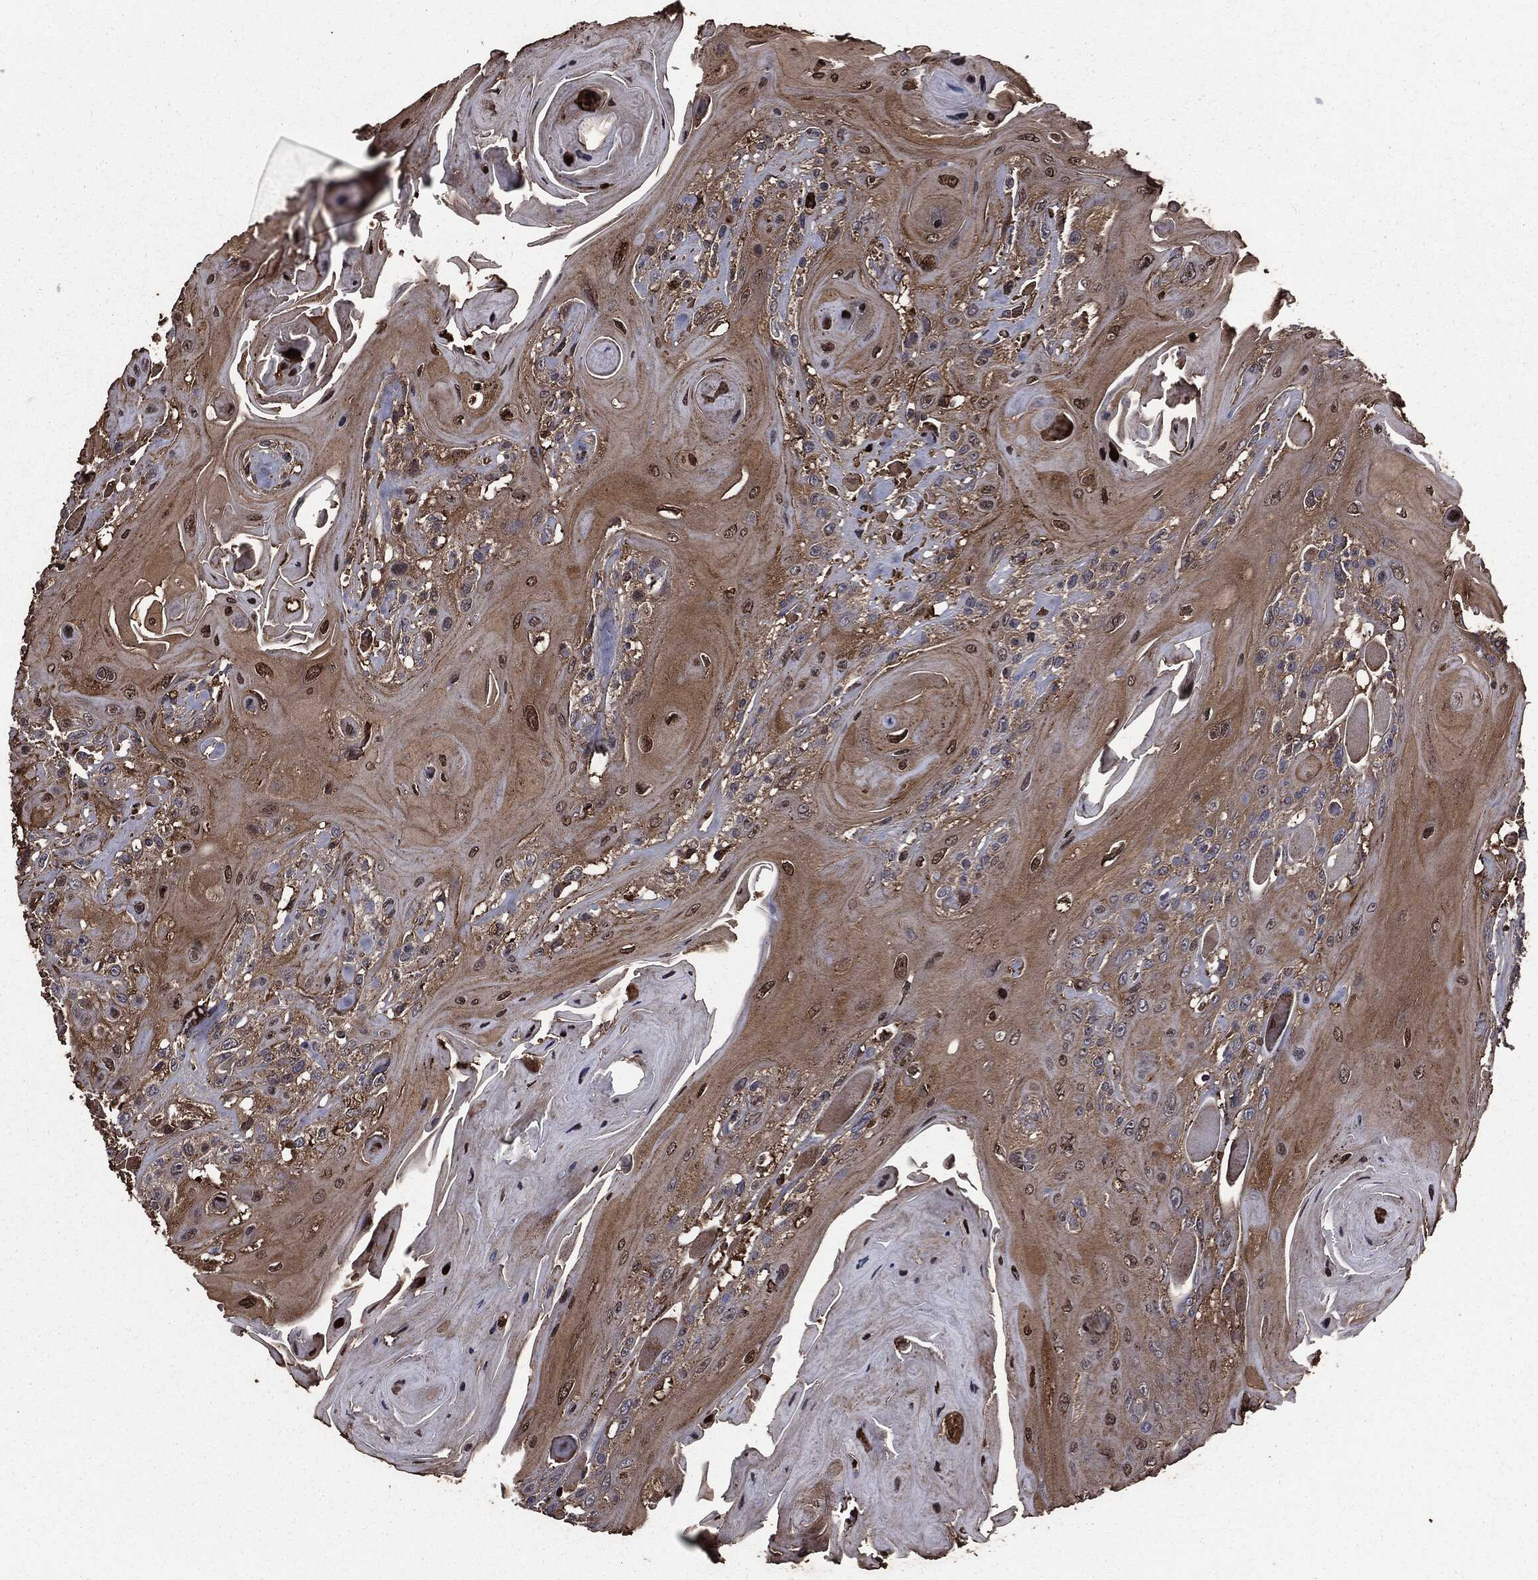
{"staining": {"intensity": "moderate", "quantity": ">75%", "location": "cytoplasmic/membranous"}, "tissue": "head and neck cancer", "cell_type": "Tumor cells", "image_type": "cancer", "snomed": [{"axis": "morphology", "description": "Squamous cell carcinoma, NOS"}, {"axis": "topography", "description": "Head-Neck"}], "caption": "Moderate cytoplasmic/membranous staining for a protein is seen in approximately >75% of tumor cells of head and neck squamous cell carcinoma using IHC.", "gene": "PDCD6IP", "patient": {"sex": "female", "age": 59}}